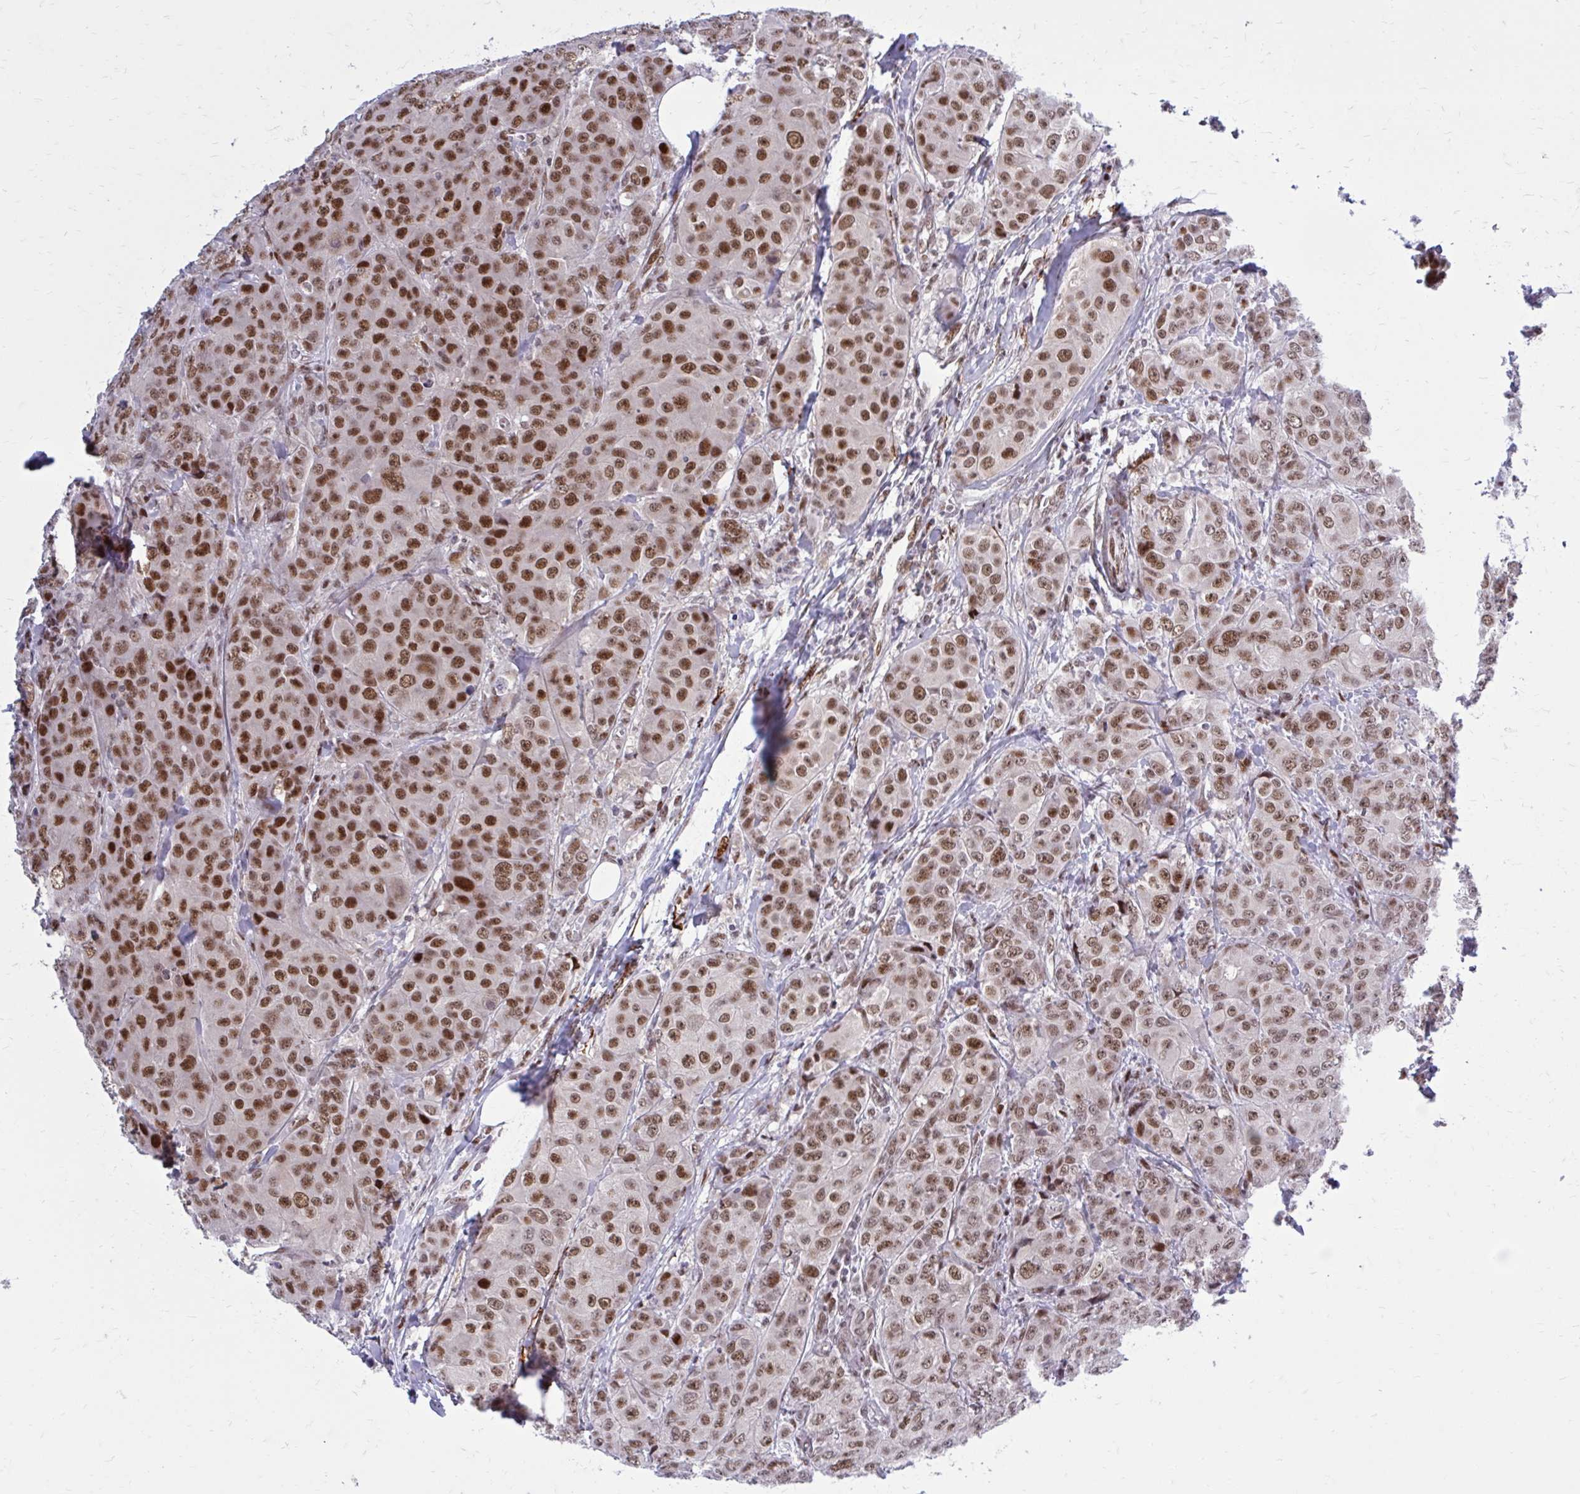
{"staining": {"intensity": "moderate", "quantity": ">75%", "location": "nuclear"}, "tissue": "breast cancer", "cell_type": "Tumor cells", "image_type": "cancer", "snomed": [{"axis": "morphology", "description": "Duct carcinoma"}, {"axis": "topography", "description": "Breast"}], "caption": "An image showing moderate nuclear staining in approximately >75% of tumor cells in infiltrating ductal carcinoma (breast), as visualized by brown immunohistochemical staining.", "gene": "PSME4", "patient": {"sex": "female", "age": 43}}